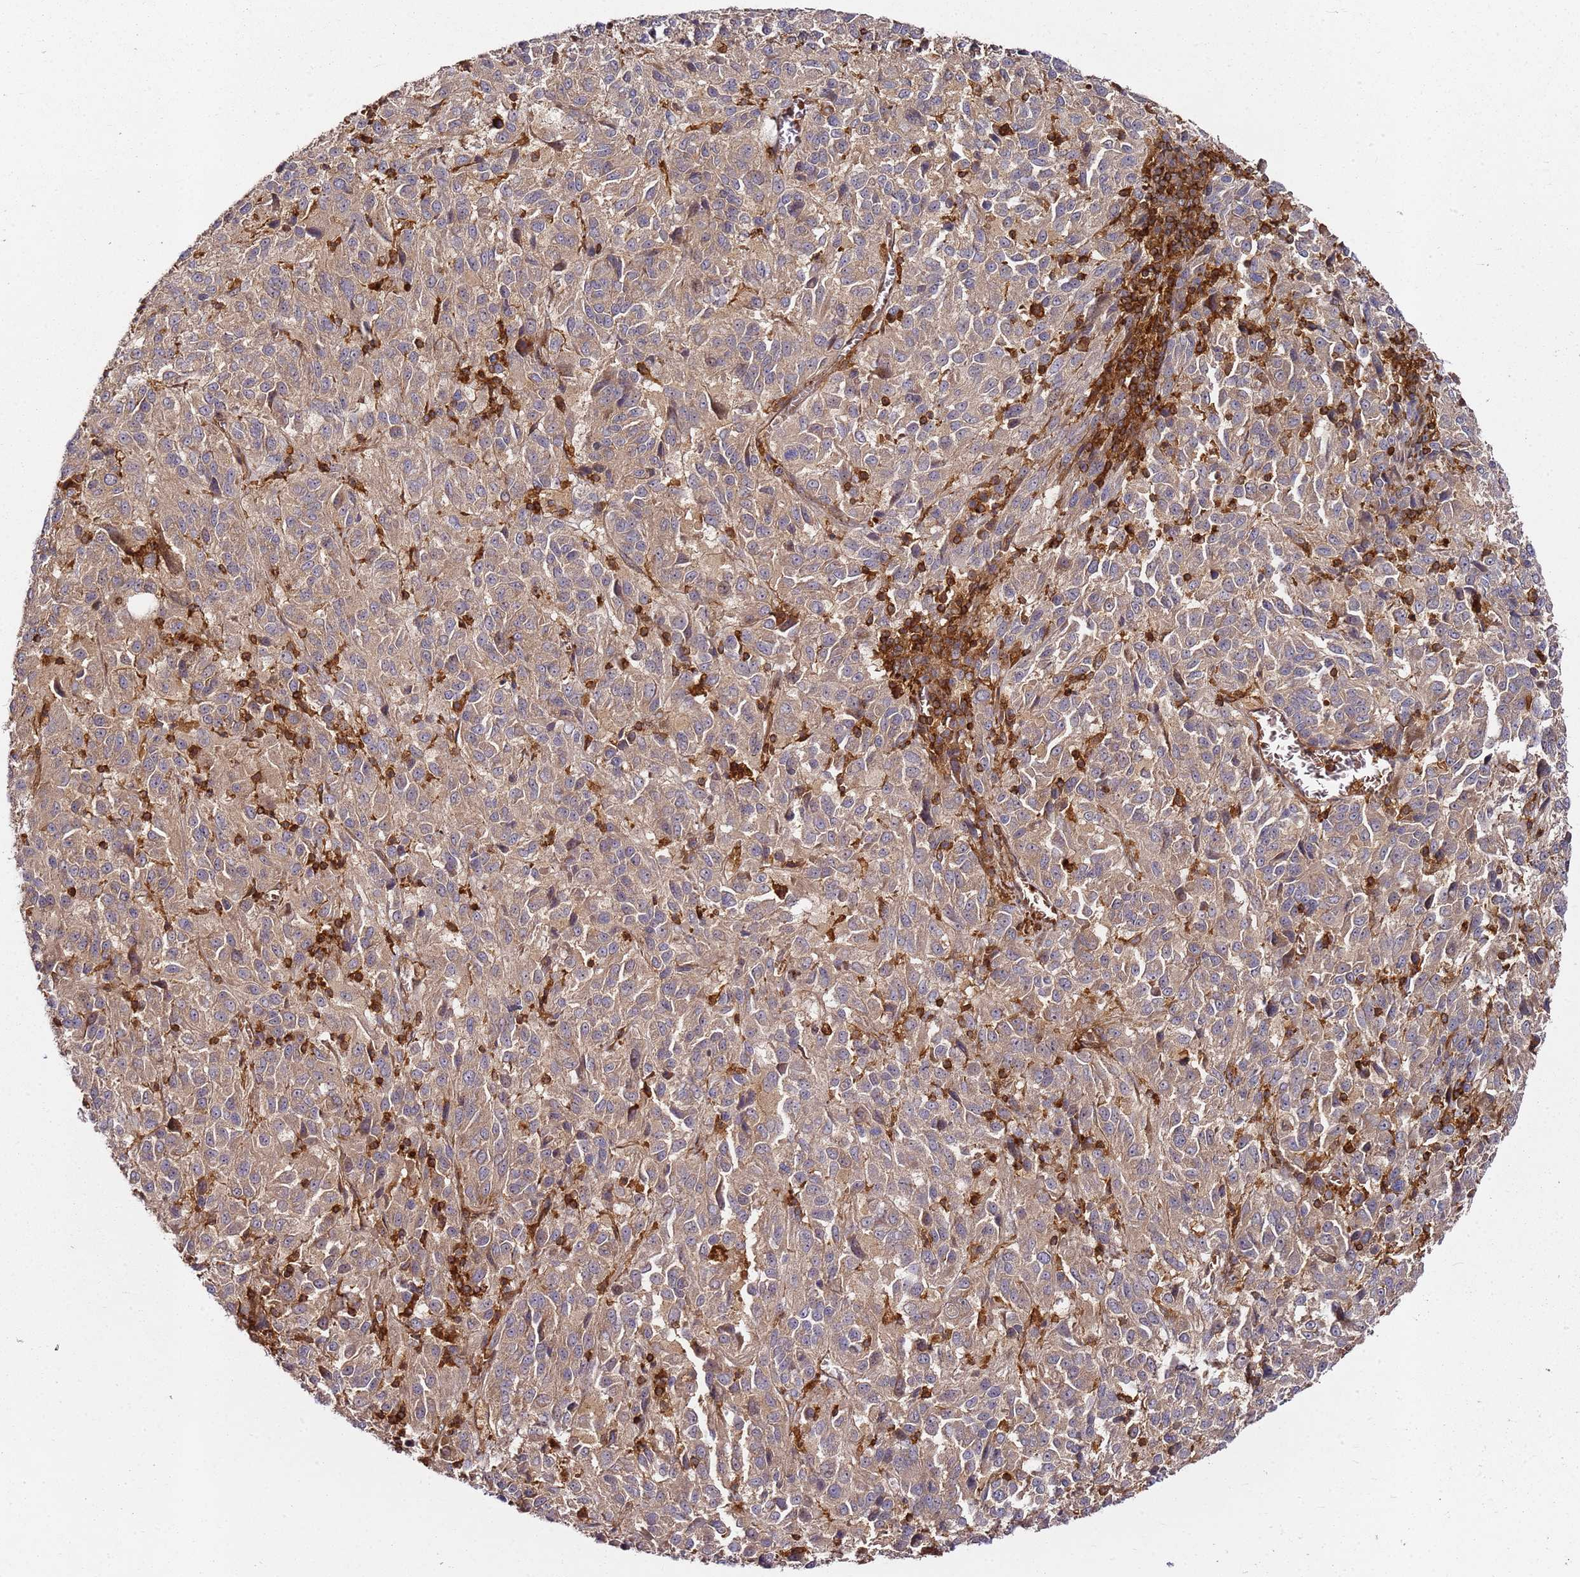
{"staining": {"intensity": "weak", "quantity": ">75%", "location": "cytoplasmic/membranous"}, "tissue": "melanoma", "cell_type": "Tumor cells", "image_type": "cancer", "snomed": [{"axis": "morphology", "description": "Malignant melanoma, Metastatic site"}, {"axis": "topography", "description": "Lung"}], "caption": "Protein analysis of malignant melanoma (metastatic site) tissue reveals weak cytoplasmic/membranous staining in about >75% of tumor cells.", "gene": "PRMT7", "patient": {"sex": "male", "age": 64}}